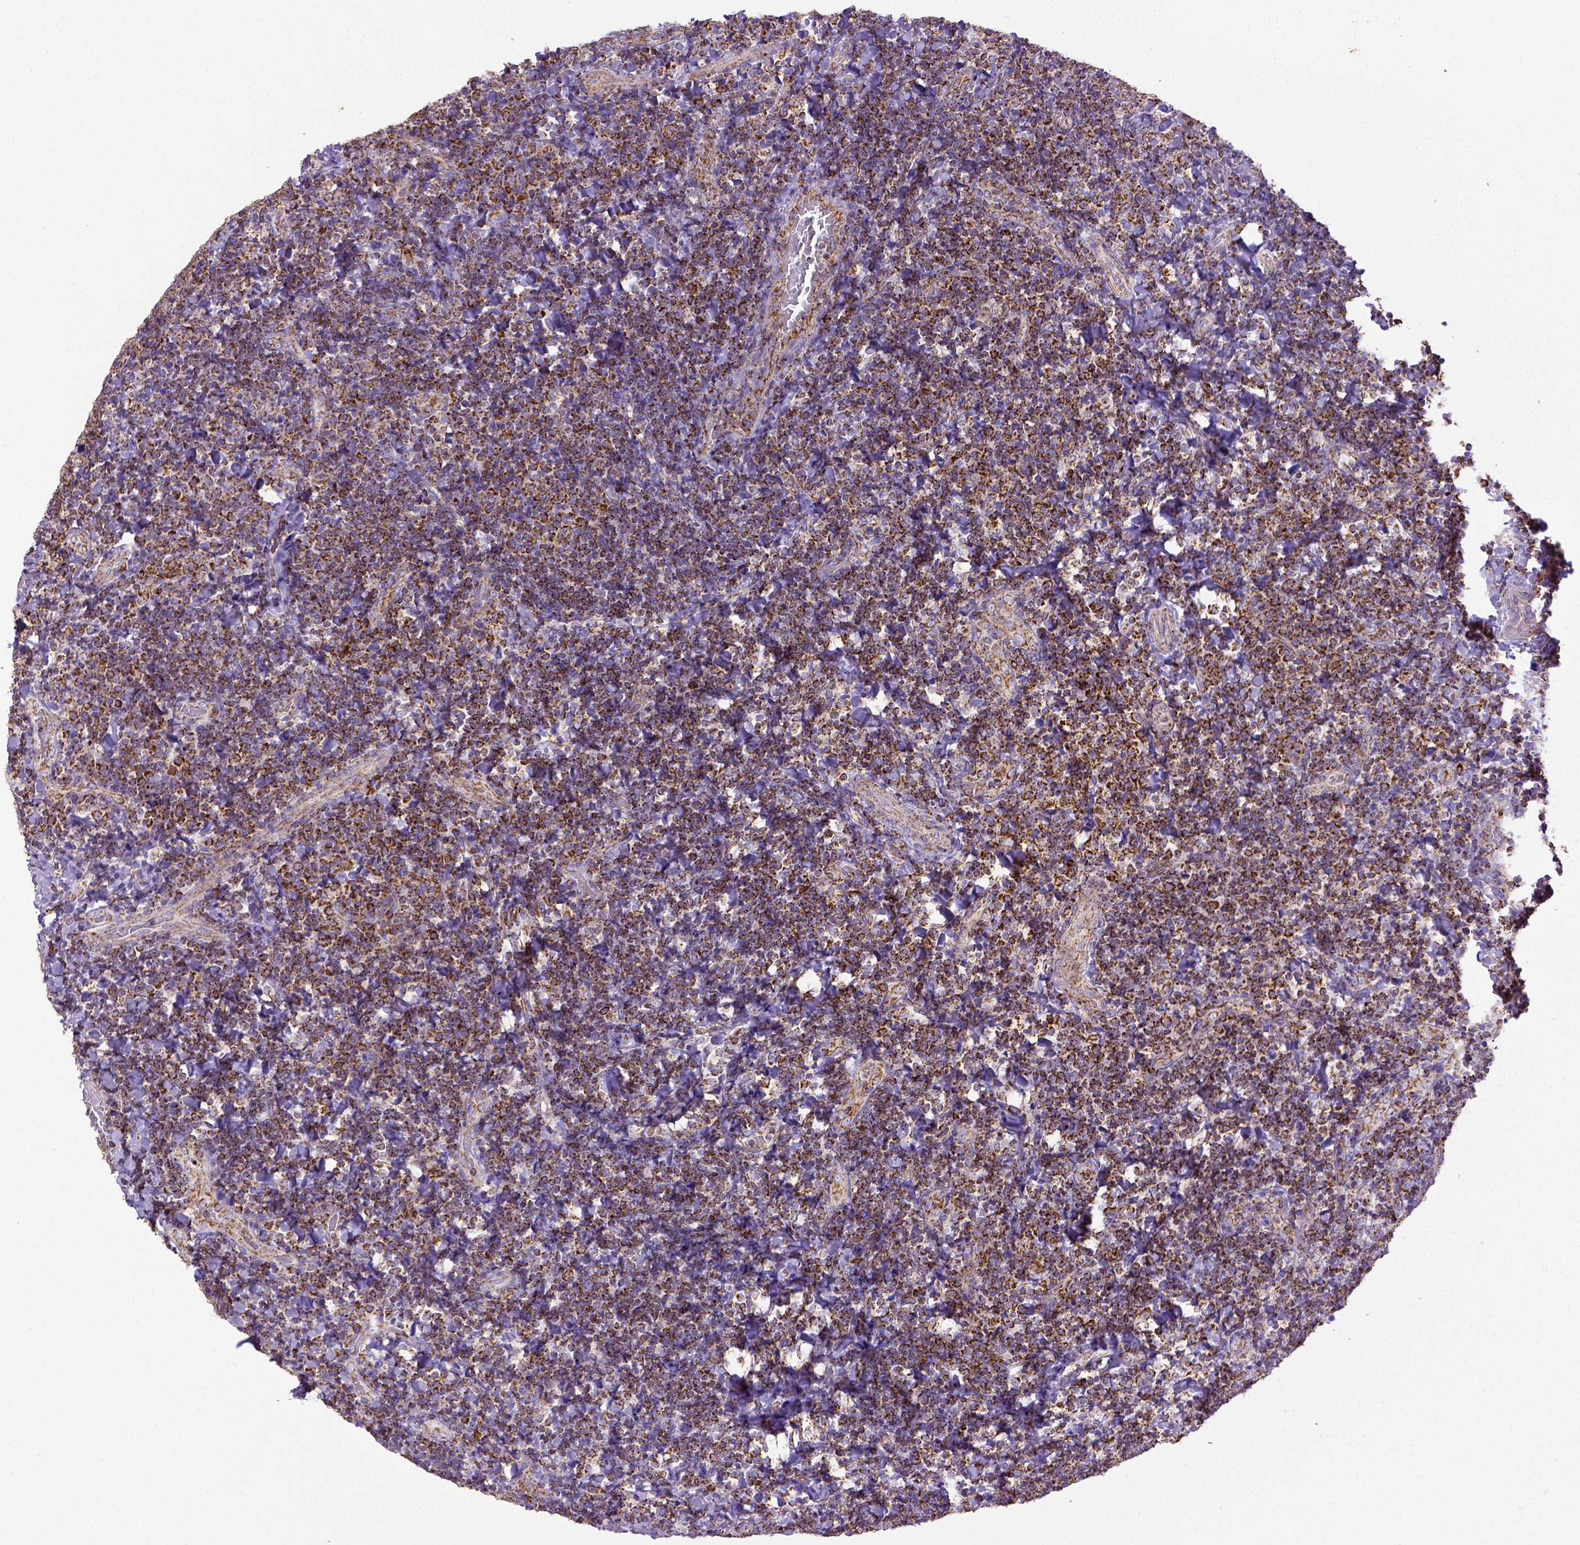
{"staining": {"intensity": "strong", "quantity": ">75%", "location": "cytoplasmic/membranous"}, "tissue": "tonsil", "cell_type": "Germinal center cells", "image_type": "normal", "snomed": [{"axis": "morphology", "description": "Normal tissue, NOS"}, {"axis": "topography", "description": "Tonsil"}], "caption": "Protein staining by immunohistochemistry displays strong cytoplasmic/membranous expression in about >75% of germinal center cells in normal tonsil.", "gene": "MT", "patient": {"sex": "male", "age": 17}}